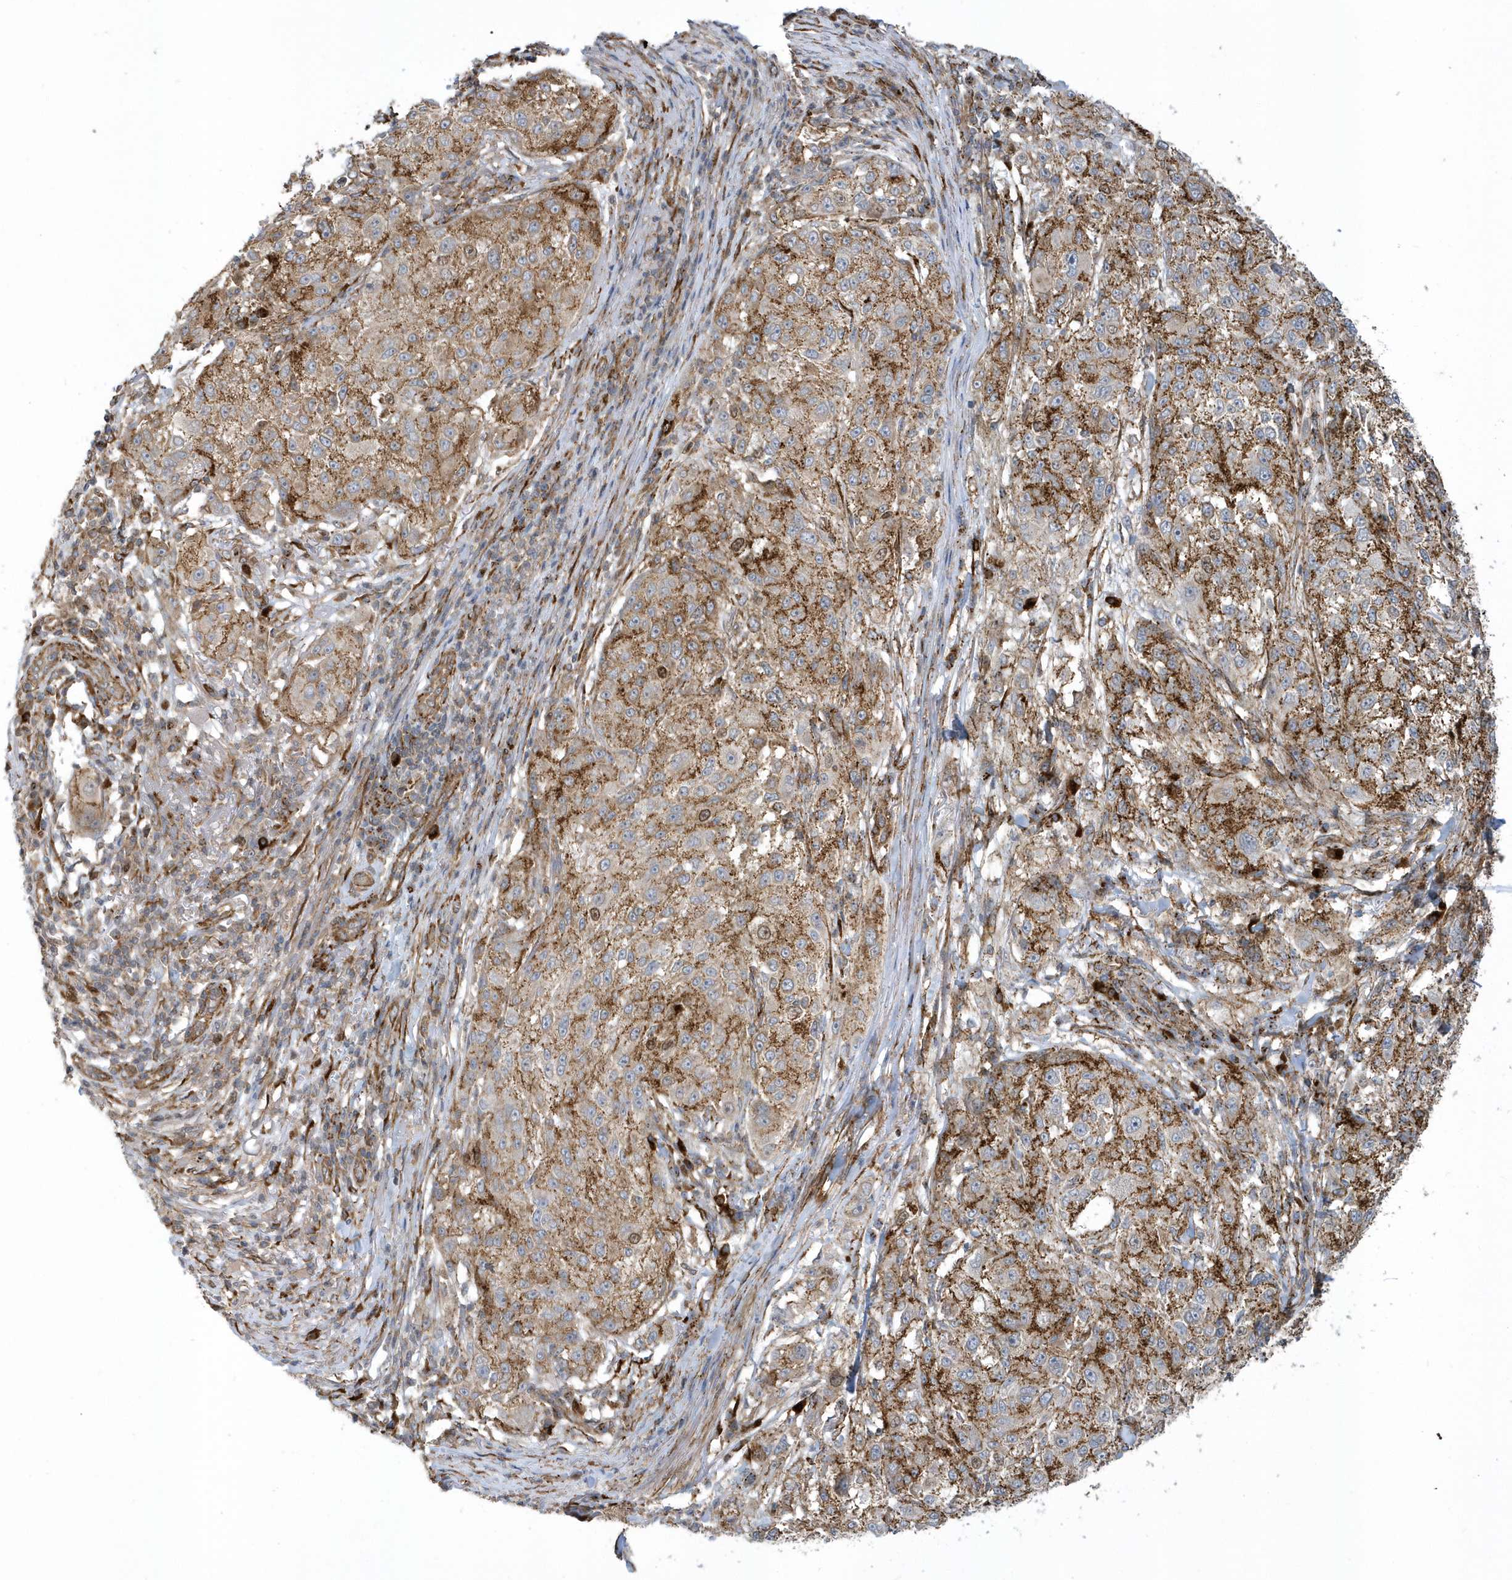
{"staining": {"intensity": "weak", "quantity": ">75%", "location": "cytoplasmic/membranous"}, "tissue": "melanoma", "cell_type": "Tumor cells", "image_type": "cancer", "snomed": [{"axis": "morphology", "description": "Necrosis, NOS"}, {"axis": "morphology", "description": "Malignant melanoma, NOS"}, {"axis": "topography", "description": "Skin"}], "caption": "Immunohistochemical staining of melanoma demonstrates weak cytoplasmic/membranous protein staining in approximately >75% of tumor cells. The staining is performed using DAB brown chromogen to label protein expression. The nuclei are counter-stained blue using hematoxylin.", "gene": "HRH4", "patient": {"sex": "female", "age": 87}}